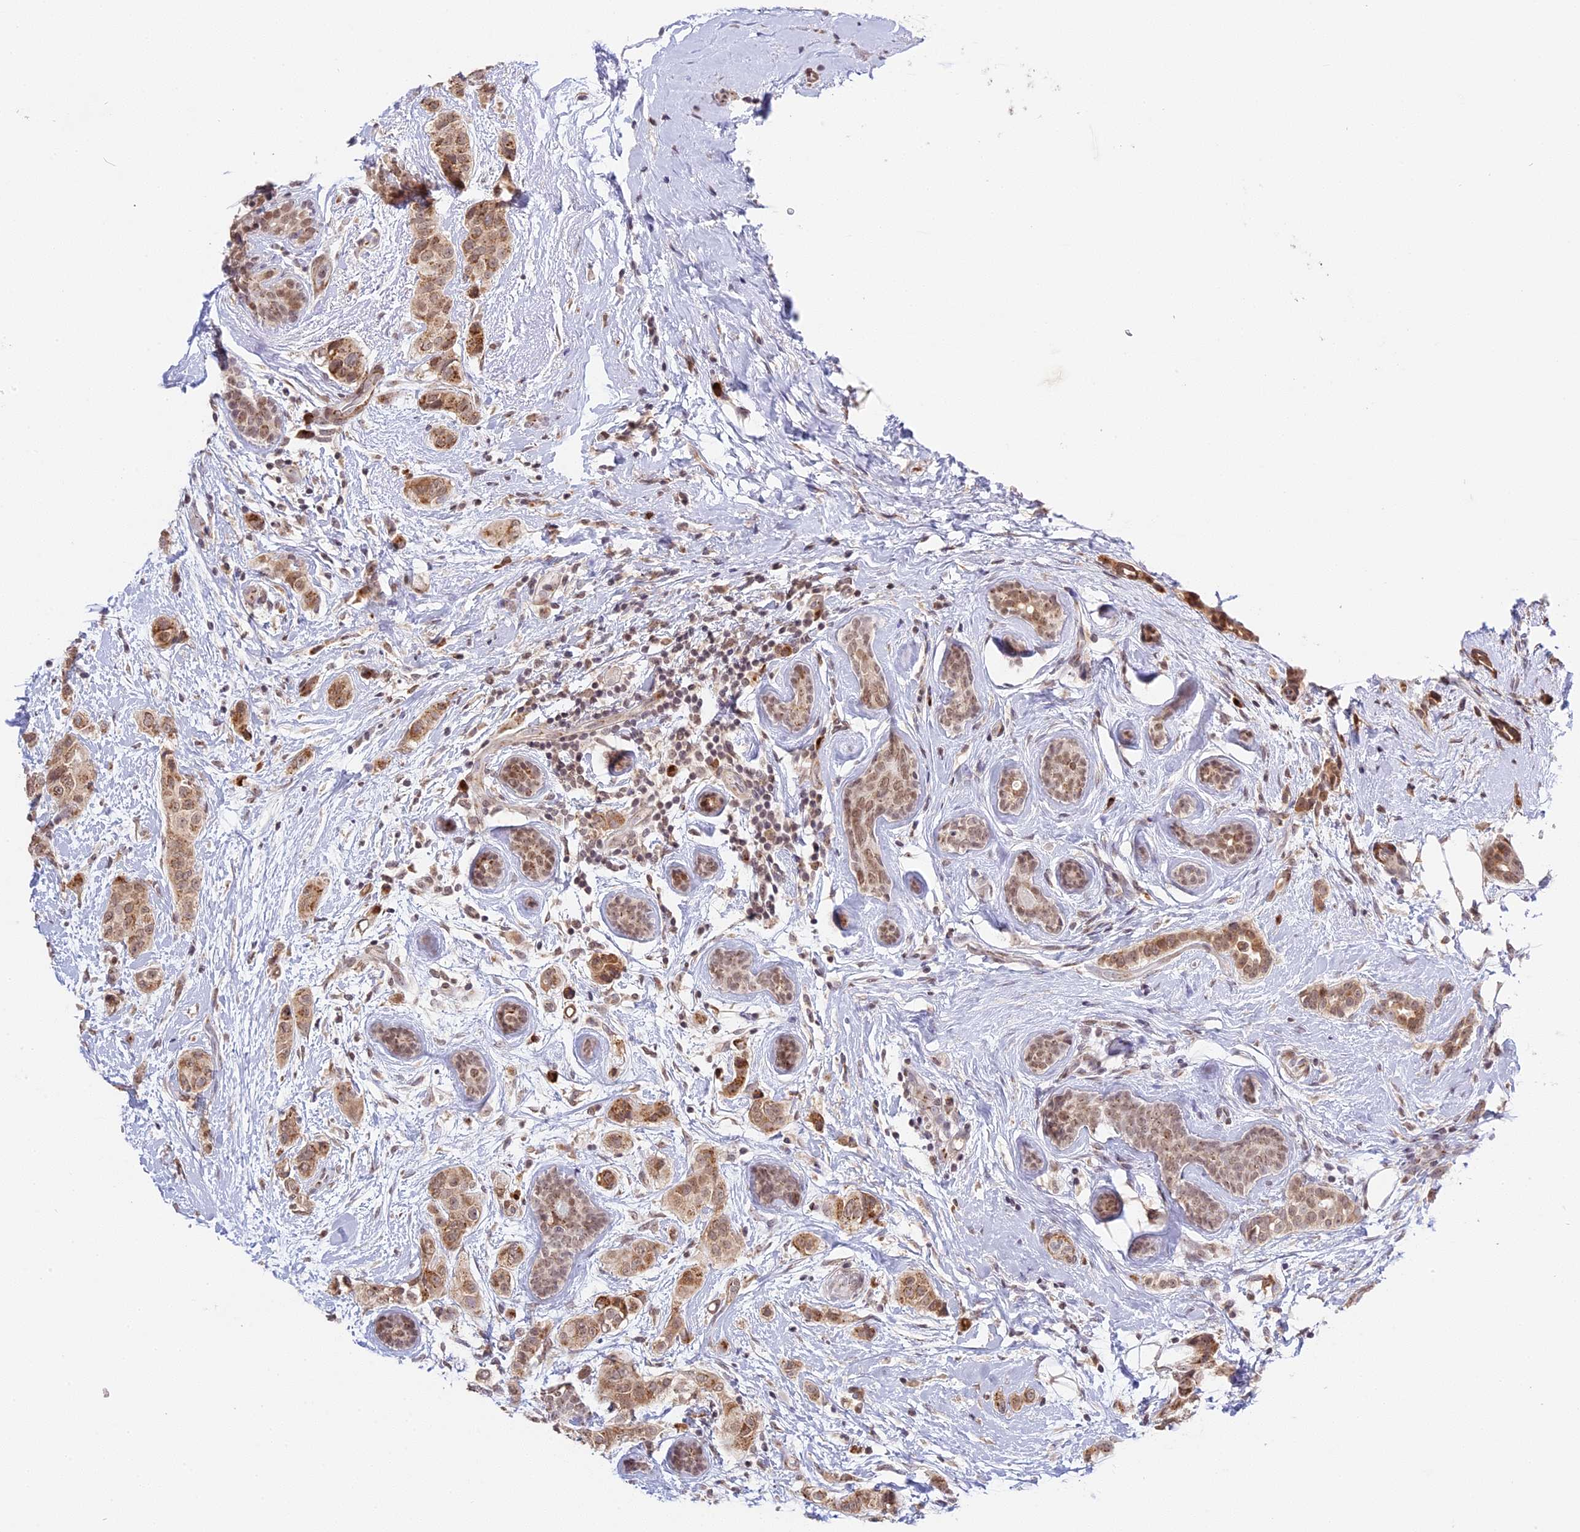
{"staining": {"intensity": "moderate", "quantity": ">75%", "location": "cytoplasmic/membranous,nuclear"}, "tissue": "breast cancer", "cell_type": "Tumor cells", "image_type": "cancer", "snomed": [{"axis": "morphology", "description": "Lobular carcinoma"}, {"axis": "topography", "description": "Breast"}], "caption": "Breast cancer was stained to show a protein in brown. There is medium levels of moderate cytoplasmic/membranous and nuclear positivity in approximately >75% of tumor cells.", "gene": "HEATR5B", "patient": {"sex": "female", "age": 51}}